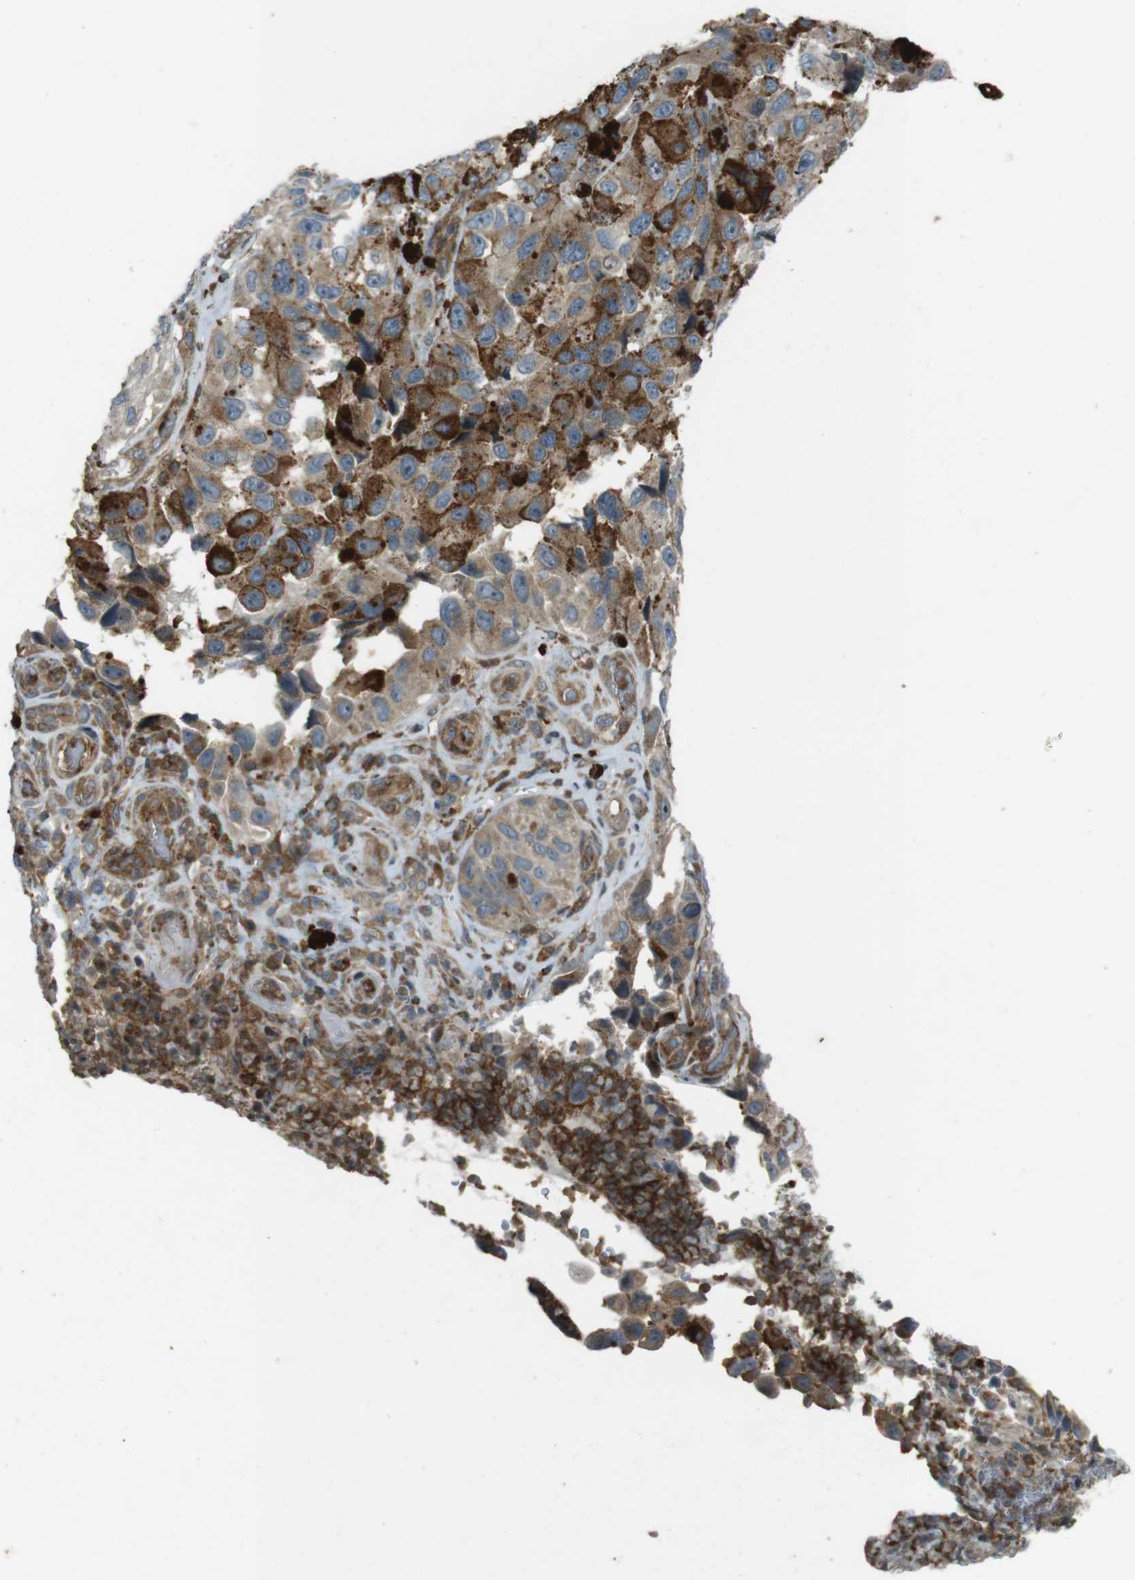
{"staining": {"intensity": "moderate", "quantity": "<25%", "location": "cytoplasmic/membranous"}, "tissue": "melanoma", "cell_type": "Tumor cells", "image_type": "cancer", "snomed": [{"axis": "morphology", "description": "Malignant melanoma, NOS"}, {"axis": "topography", "description": "Skin"}], "caption": "Immunohistochemical staining of human melanoma reveals low levels of moderate cytoplasmic/membranous staining in approximately <25% of tumor cells. (Stains: DAB (3,3'-diaminobenzidine) in brown, nuclei in blue, Microscopy: brightfield microscopy at high magnification).", "gene": "ZYX", "patient": {"sex": "female", "age": 73}}